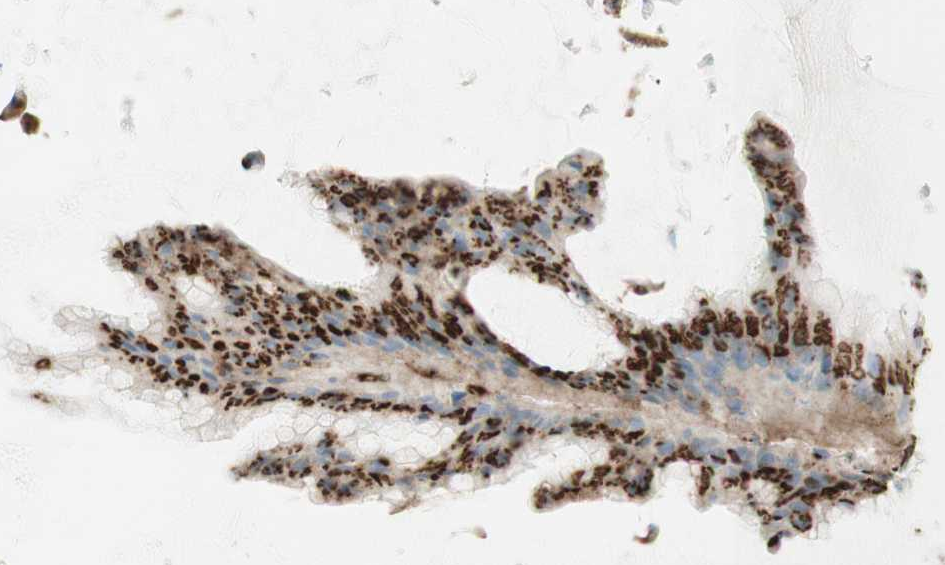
{"staining": {"intensity": "strong", "quantity": ">75%", "location": "cytoplasmic/membranous"}, "tissue": "ovarian cancer", "cell_type": "Tumor cells", "image_type": "cancer", "snomed": [{"axis": "morphology", "description": "Cystadenocarcinoma, mucinous, NOS"}, {"axis": "topography", "description": "Ovary"}], "caption": "Immunohistochemistry (IHC) histopathology image of neoplastic tissue: human ovarian mucinous cystadenocarcinoma stained using IHC demonstrates high levels of strong protein expression localized specifically in the cytoplasmic/membranous of tumor cells, appearing as a cytoplasmic/membranous brown color.", "gene": "GOLGB1", "patient": {"sex": "female", "age": 61}}